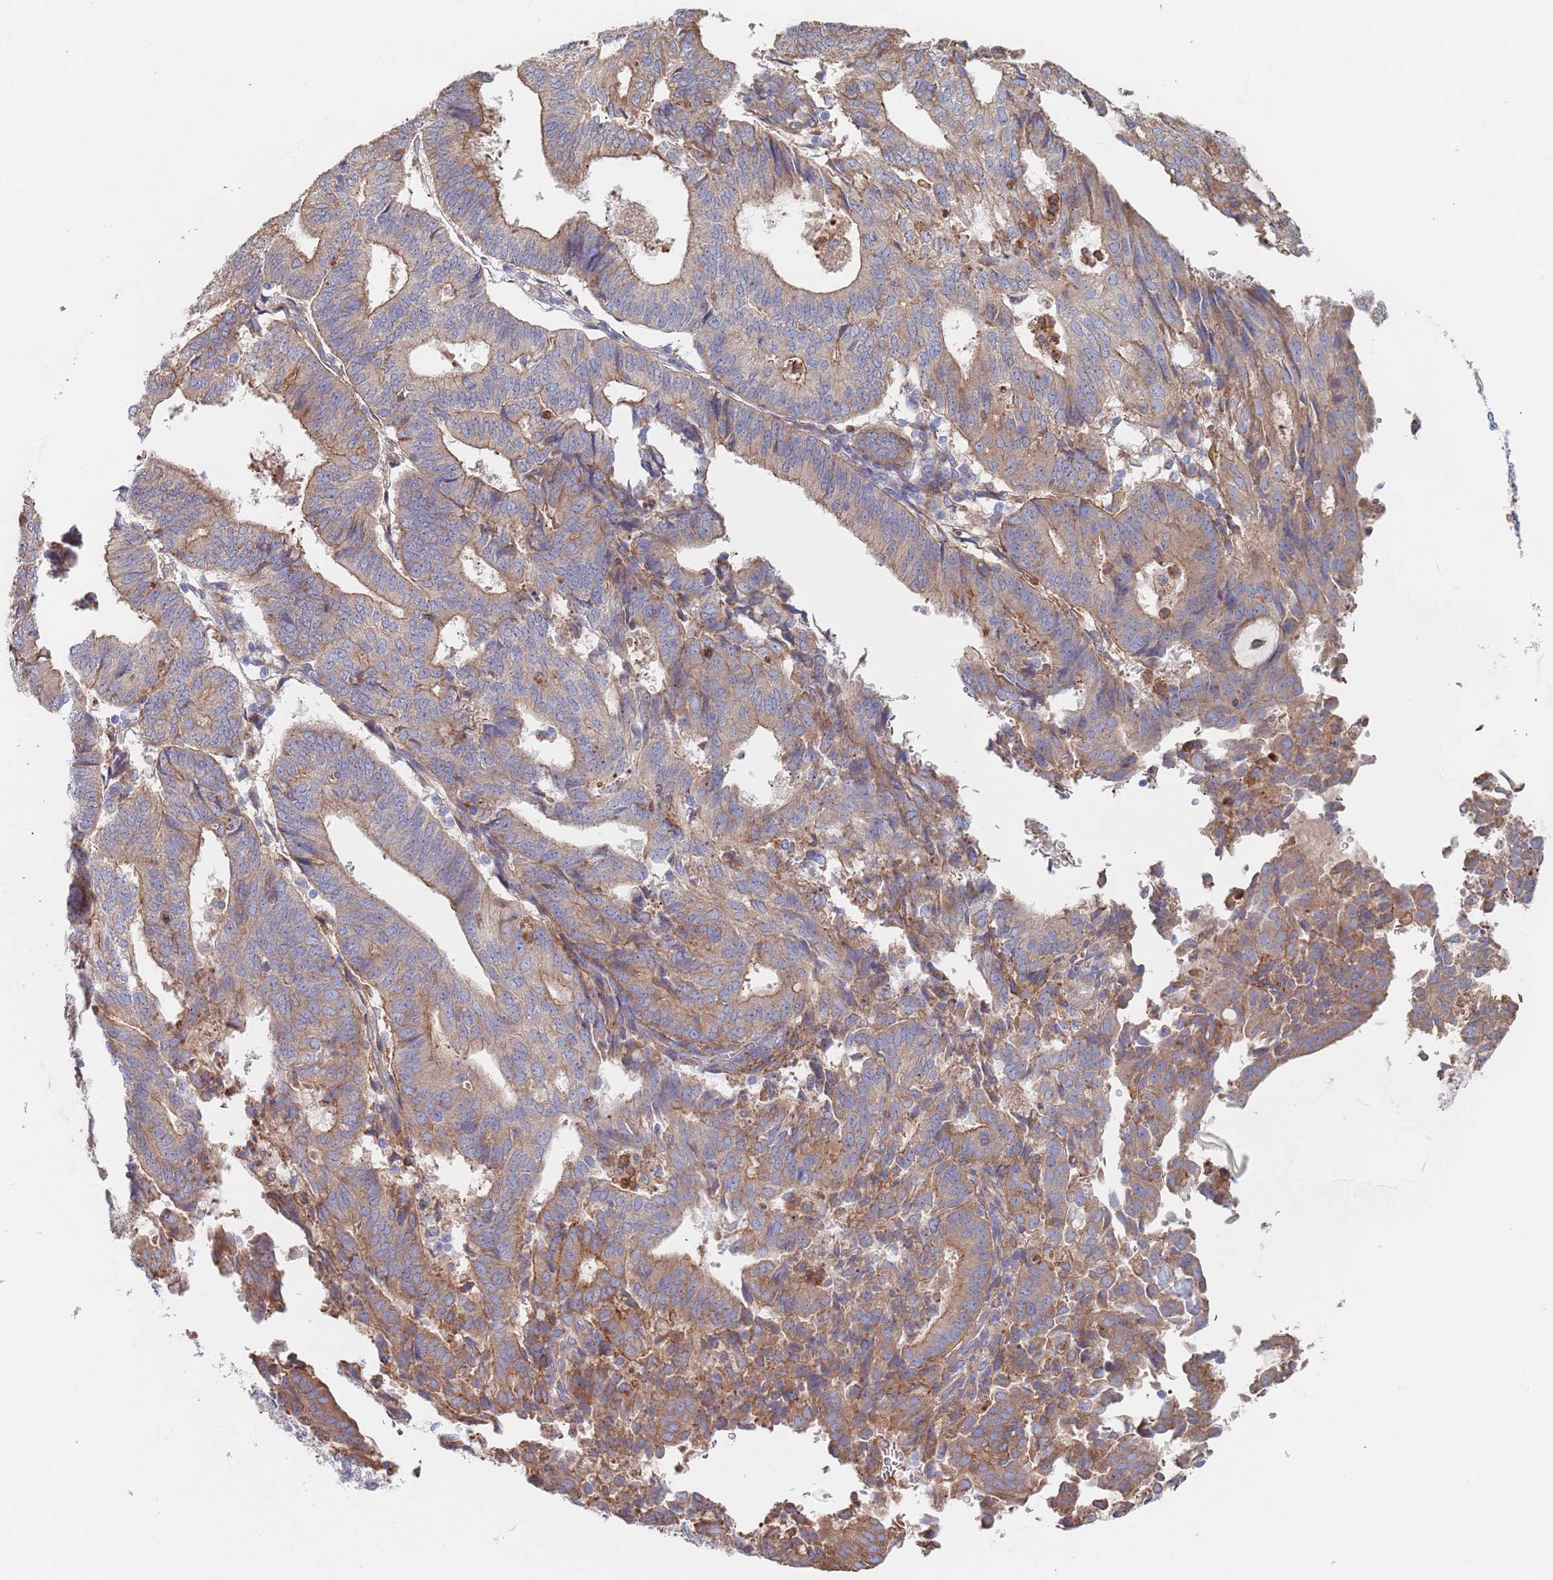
{"staining": {"intensity": "weak", "quantity": "25%-75%", "location": "cytoplasmic/membranous"}, "tissue": "endometrial cancer", "cell_type": "Tumor cells", "image_type": "cancer", "snomed": [{"axis": "morphology", "description": "Adenocarcinoma, NOS"}, {"axis": "topography", "description": "Endometrium"}], "caption": "High-power microscopy captured an IHC photomicrograph of adenocarcinoma (endometrial), revealing weak cytoplasmic/membranous positivity in about 25%-75% of tumor cells.", "gene": "DCUN1D3", "patient": {"sex": "female", "age": 70}}